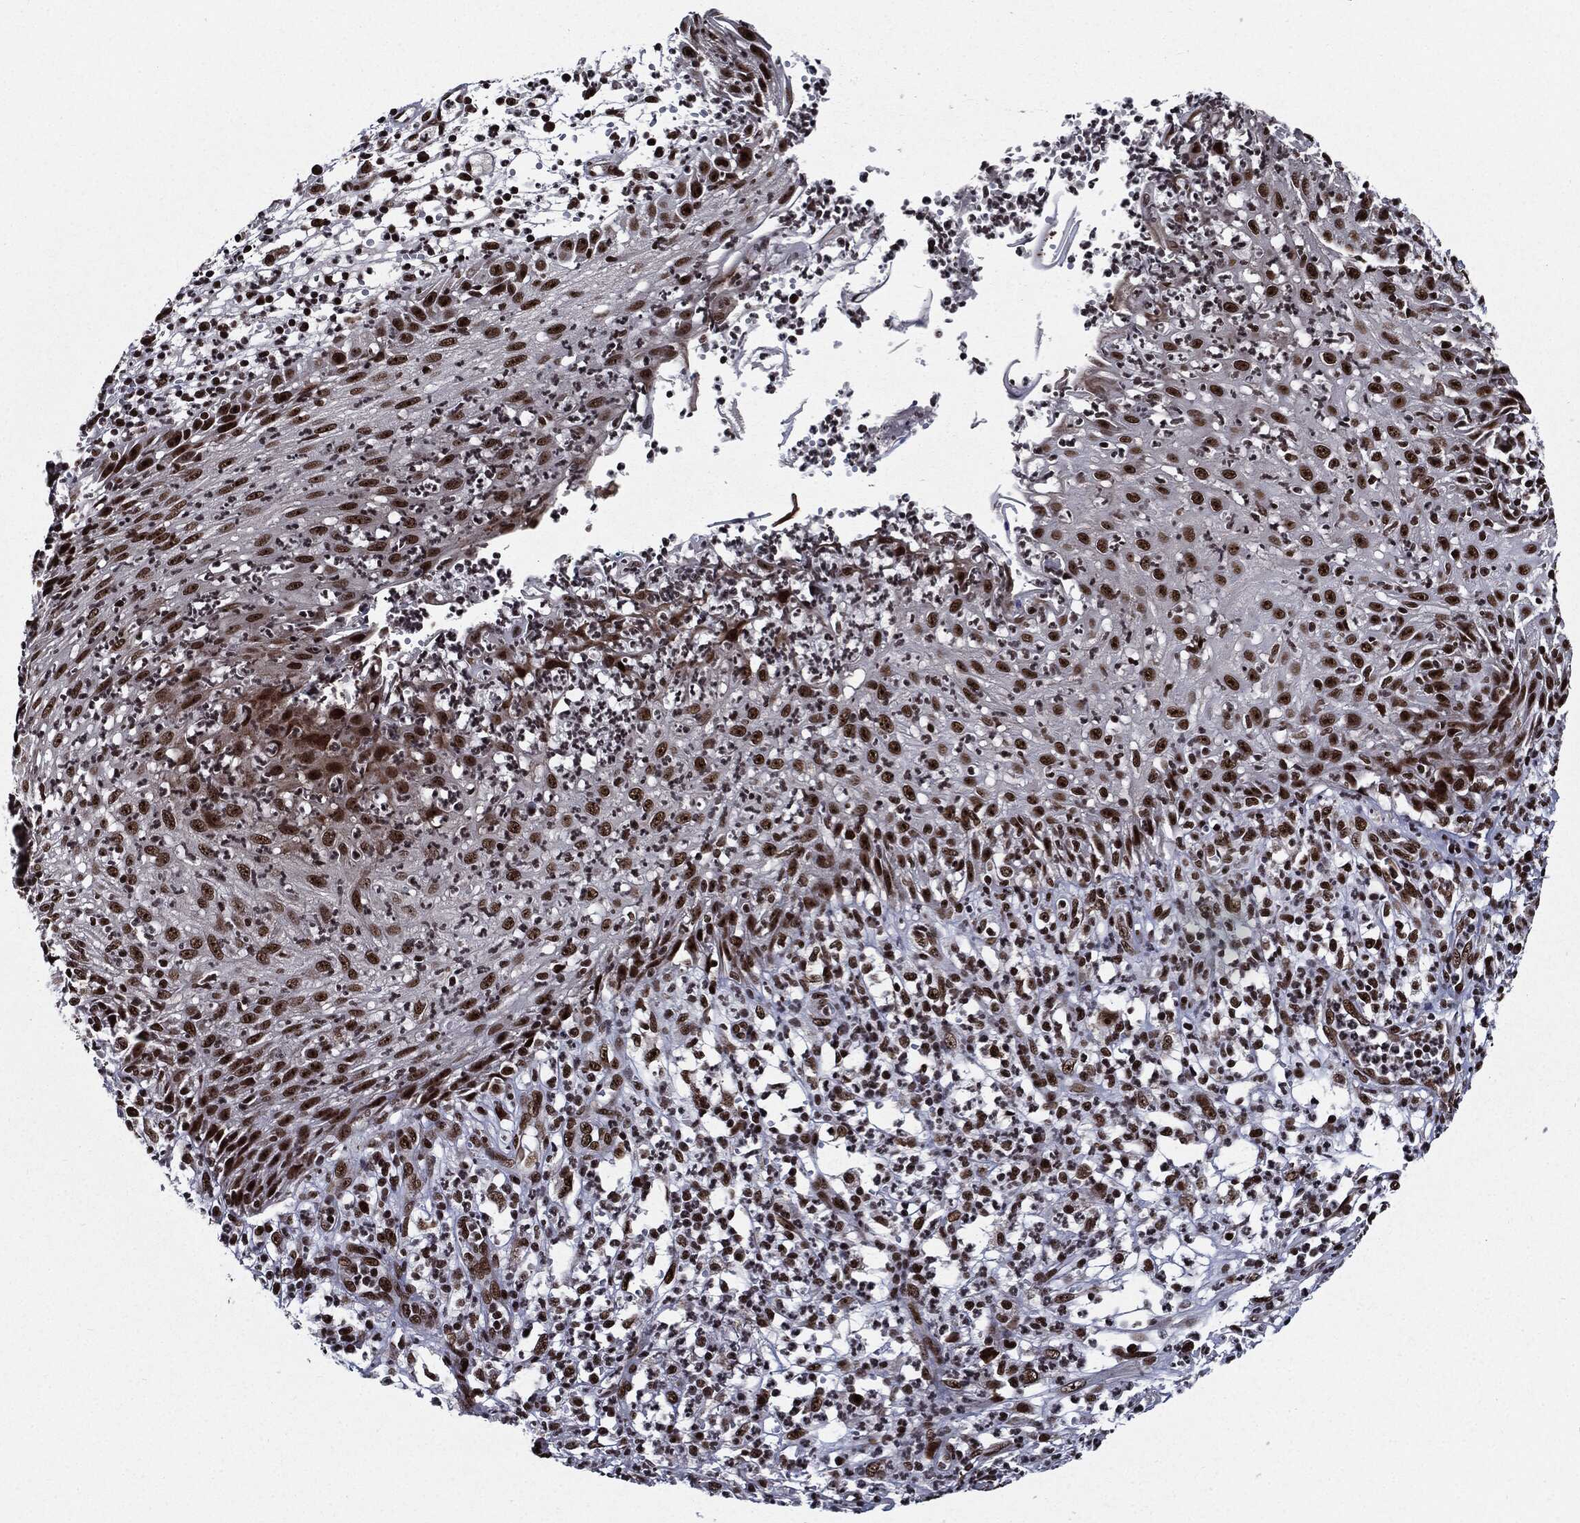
{"staining": {"intensity": "strong", "quantity": ">75%", "location": "nuclear"}, "tissue": "skin cancer", "cell_type": "Tumor cells", "image_type": "cancer", "snomed": [{"axis": "morphology", "description": "Normal tissue, NOS"}, {"axis": "morphology", "description": "Squamous cell carcinoma, NOS"}, {"axis": "topography", "description": "Skin"}], "caption": "A brown stain shows strong nuclear expression of a protein in human skin squamous cell carcinoma tumor cells. (brown staining indicates protein expression, while blue staining denotes nuclei).", "gene": "ZFP91", "patient": {"sex": "male", "age": 79}}